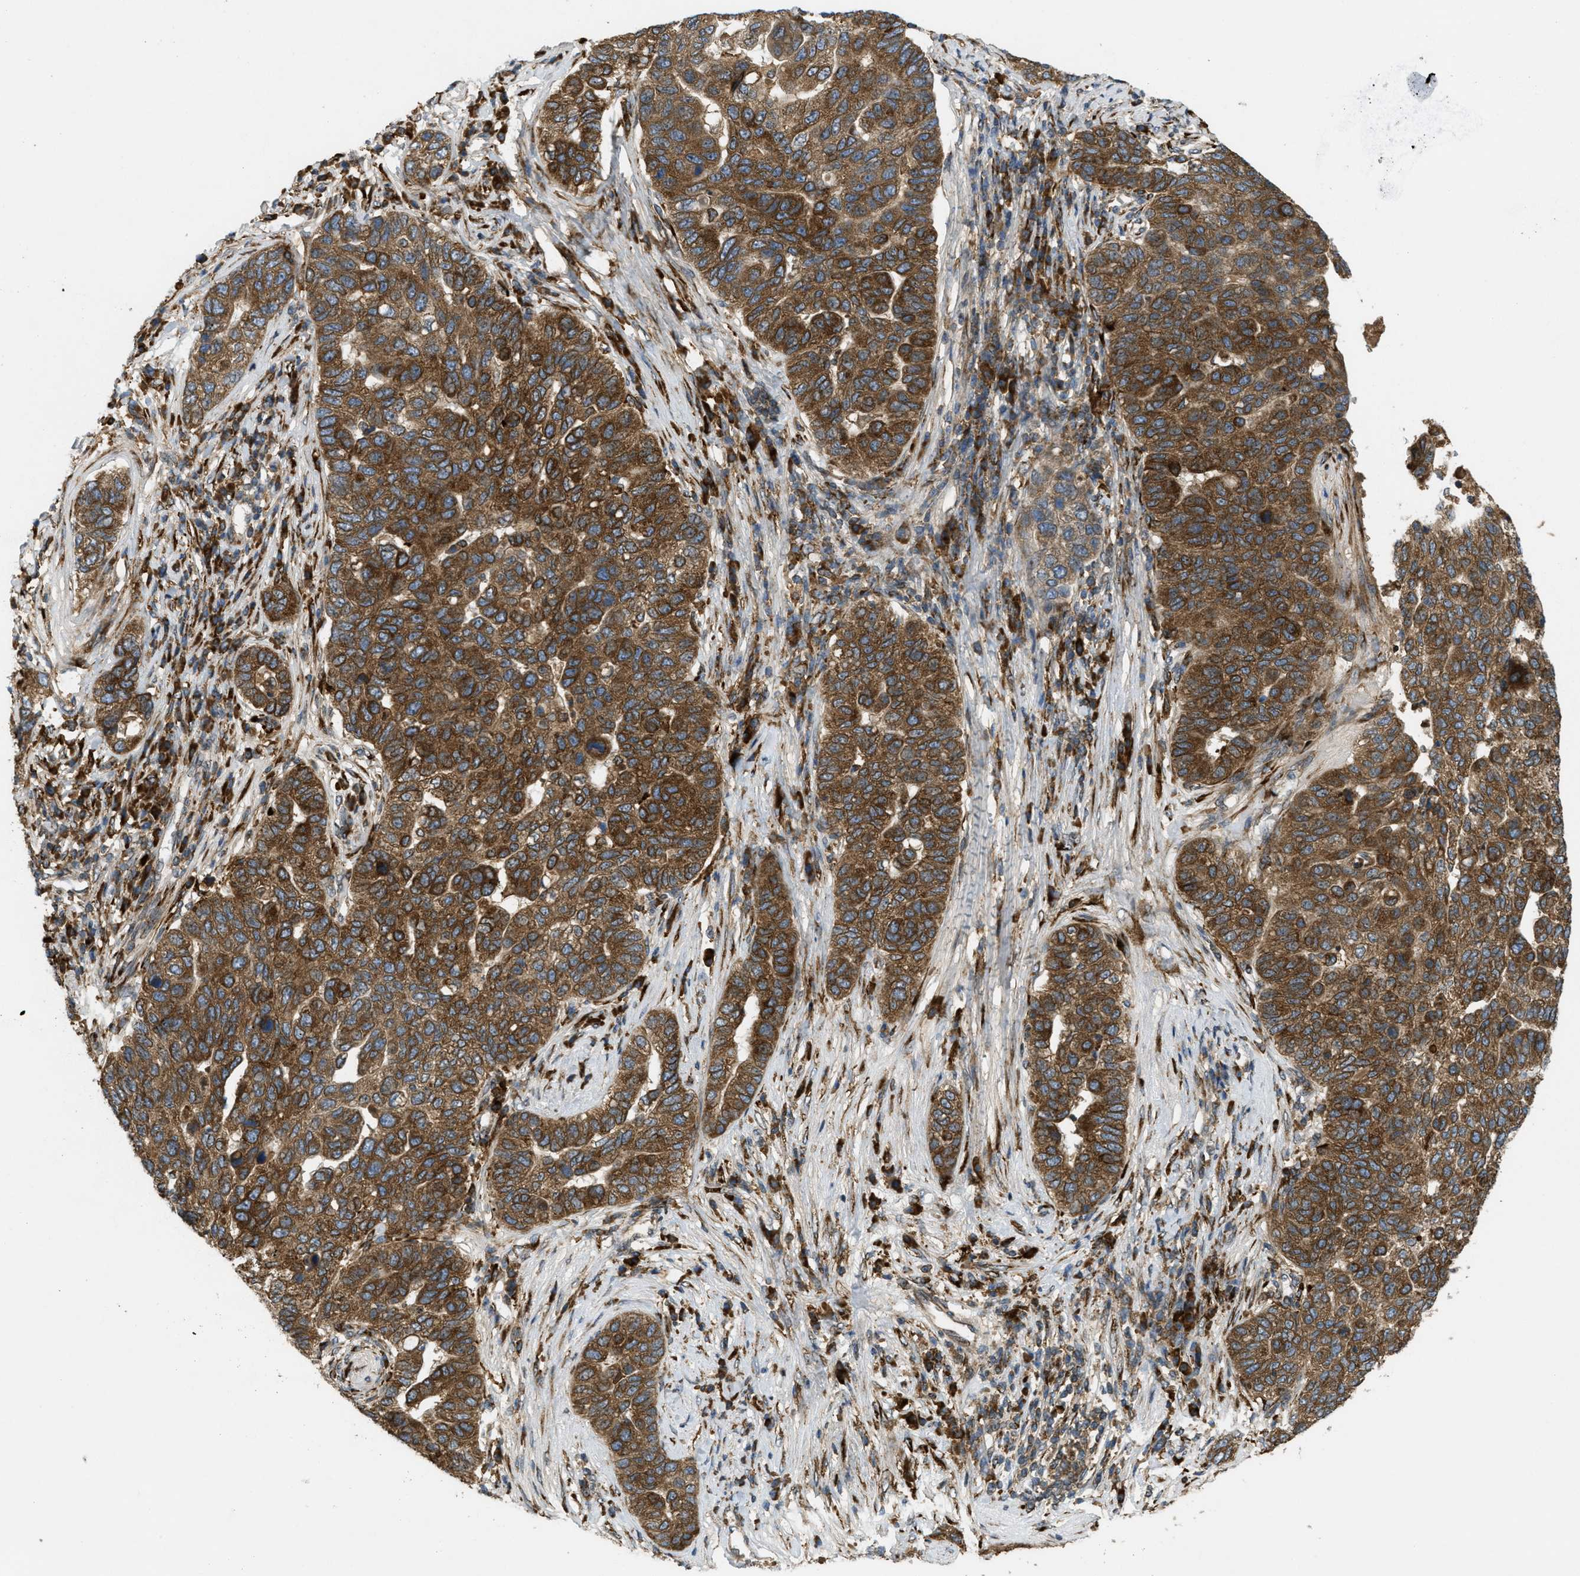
{"staining": {"intensity": "strong", "quantity": ">75%", "location": "cytoplasmic/membranous"}, "tissue": "pancreatic cancer", "cell_type": "Tumor cells", "image_type": "cancer", "snomed": [{"axis": "morphology", "description": "Adenocarcinoma, NOS"}, {"axis": "topography", "description": "Pancreas"}], "caption": "Pancreatic cancer (adenocarcinoma) stained with a brown dye displays strong cytoplasmic/membranous positive staining in about >75% of tumor cells.", "gene": "PCDH18", "patient": {"sex": "female", "age": 61}}